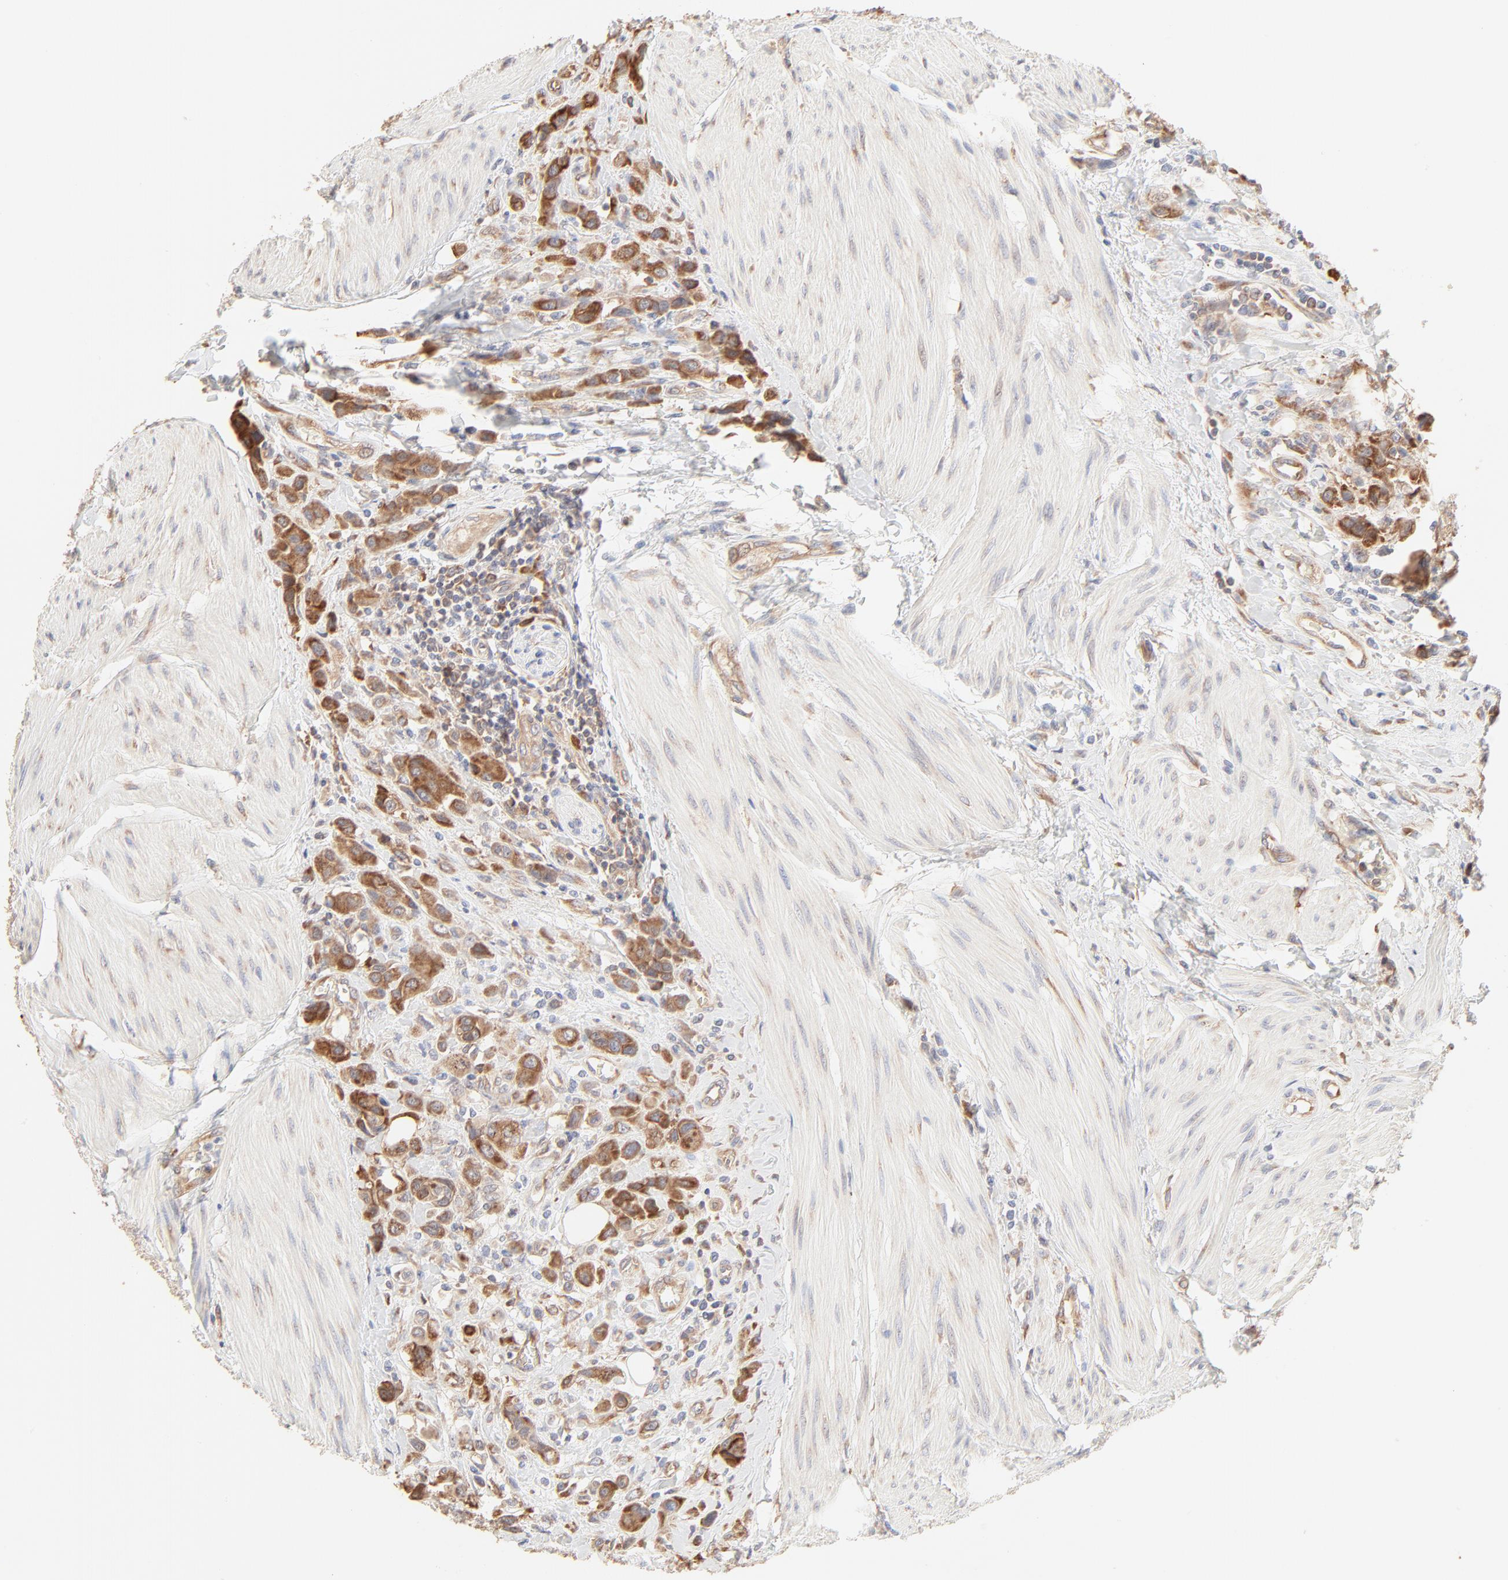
{"staining": {"intensity": "moderate", "quantity": ">75%", "location": "cytoplasmic/membranous"}, "tissue": "urothelial cancer", "cell_type": "Tumor cells", "image_type": "cancer", "snomed": [{"axis": "morphology", "description": "Urothelial carcinoma, High grade"}, {"axis": "topography", "description": "Urinary bladder"}], "caption": "Tumor cells display medium levels of moderate cytoplasmic/membranous positivity in about >75% of cells in human high-grade urothelial carcinoma. The staining was performed using DAB (3,3'-diaminobenzidine) to visualize the protein expression in brown, while the nuclei were stained in blue with hematoxylin (Magnification: 20x).", "gene": "RPS20", "patient": {"sex": "male", "age": 50}}